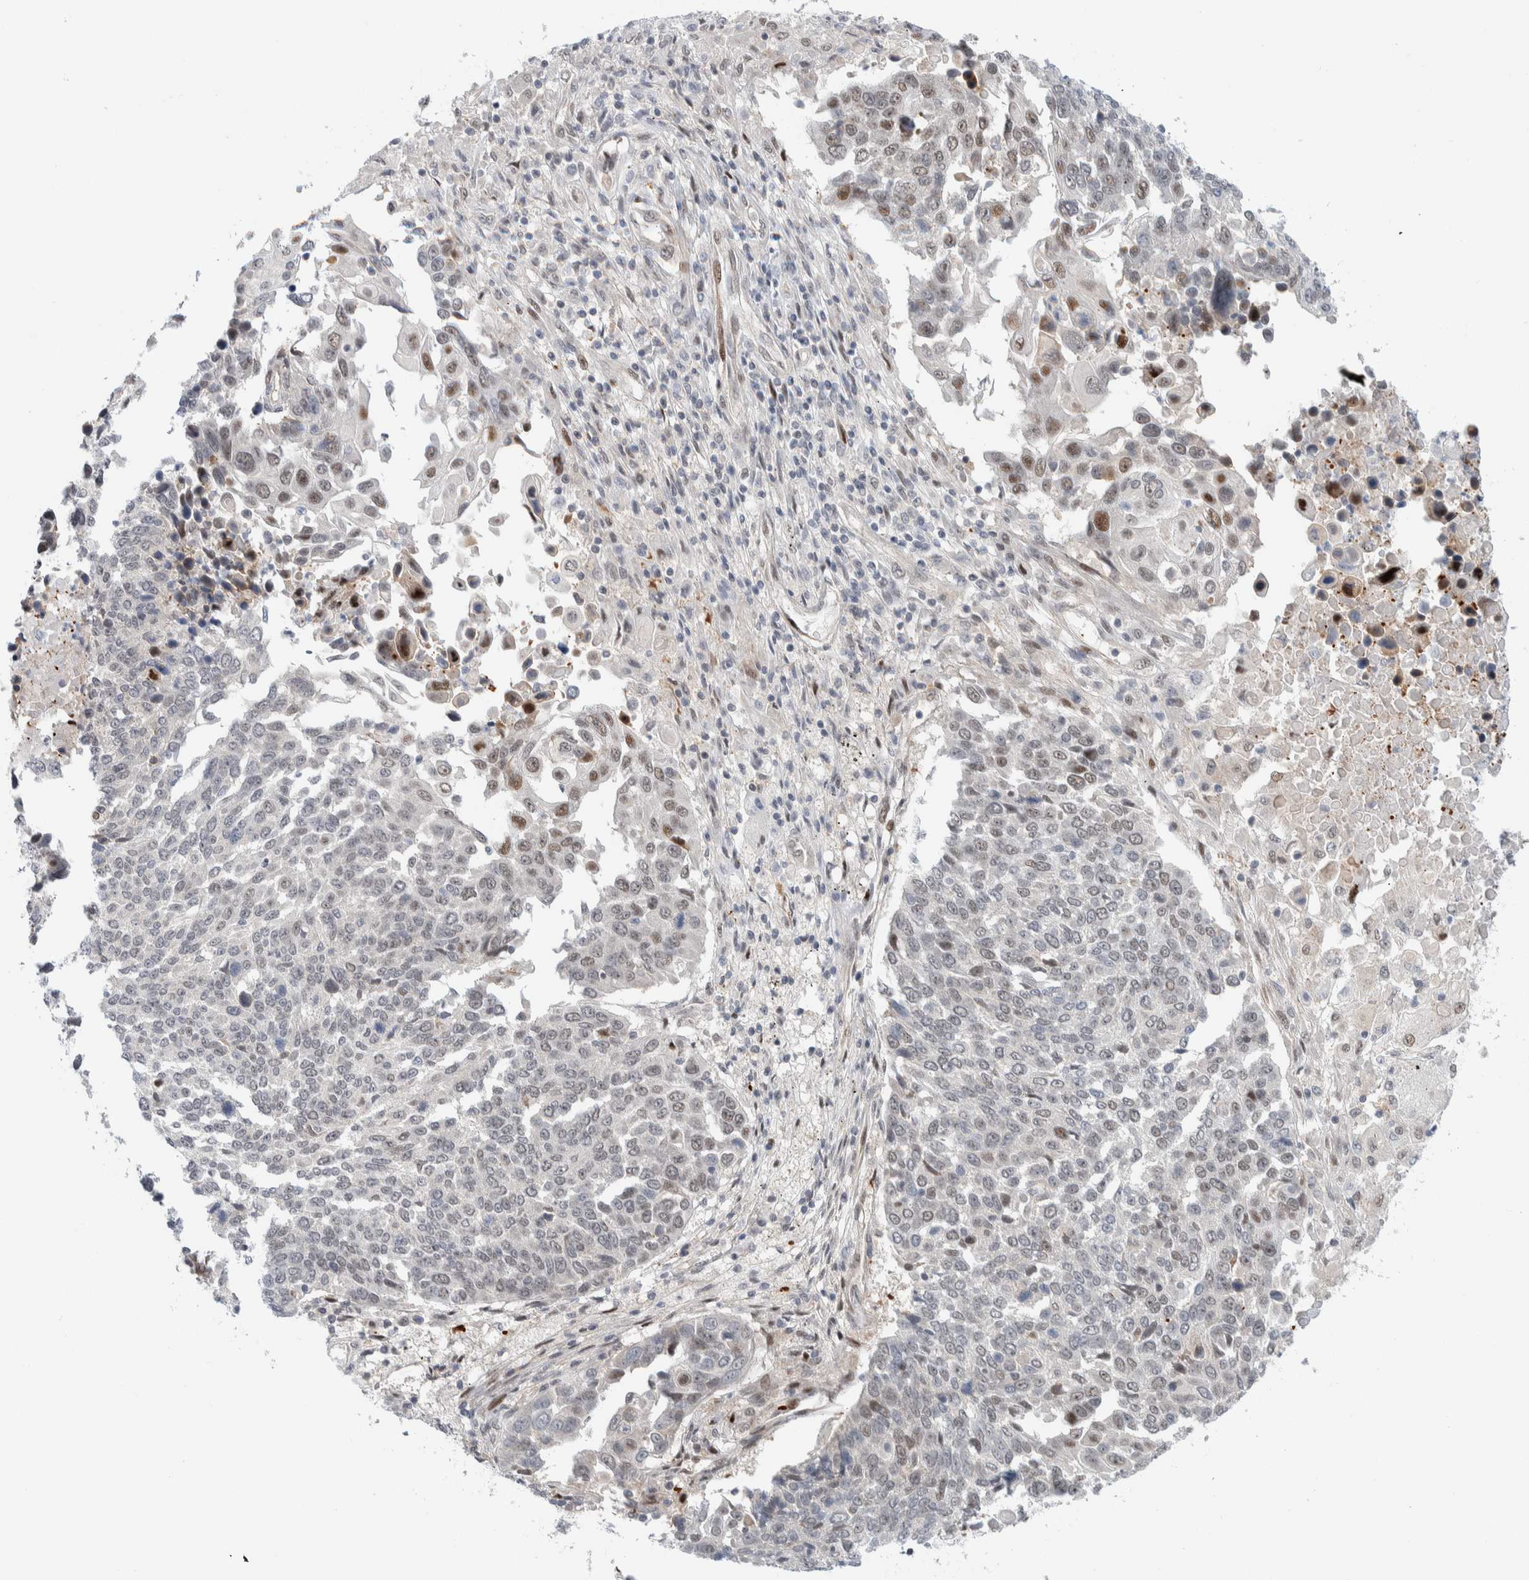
{"staining": {"intensity": "moderate", "quantity": "<25%", "location": "nuclear"}, "tissue": "lung cancer", "cell_type": "Tumor cells", "image_type": "cancer", "snomed": [{"axis": "morphology", "description": "Squamous cell carcinoma, NOS"}, {"axis": "topography", "description": "Lung"}], "caption": "This histopathology image reveals lung squamous cell carcinoma stained with IHC to label a protein in brown. The nuclear of tumor cells show moderate positivity for the protein. Nuclei are counter-stained blue.", "gene": "NCR3LG1", "patient": {"sex": "male", "age": 66}}